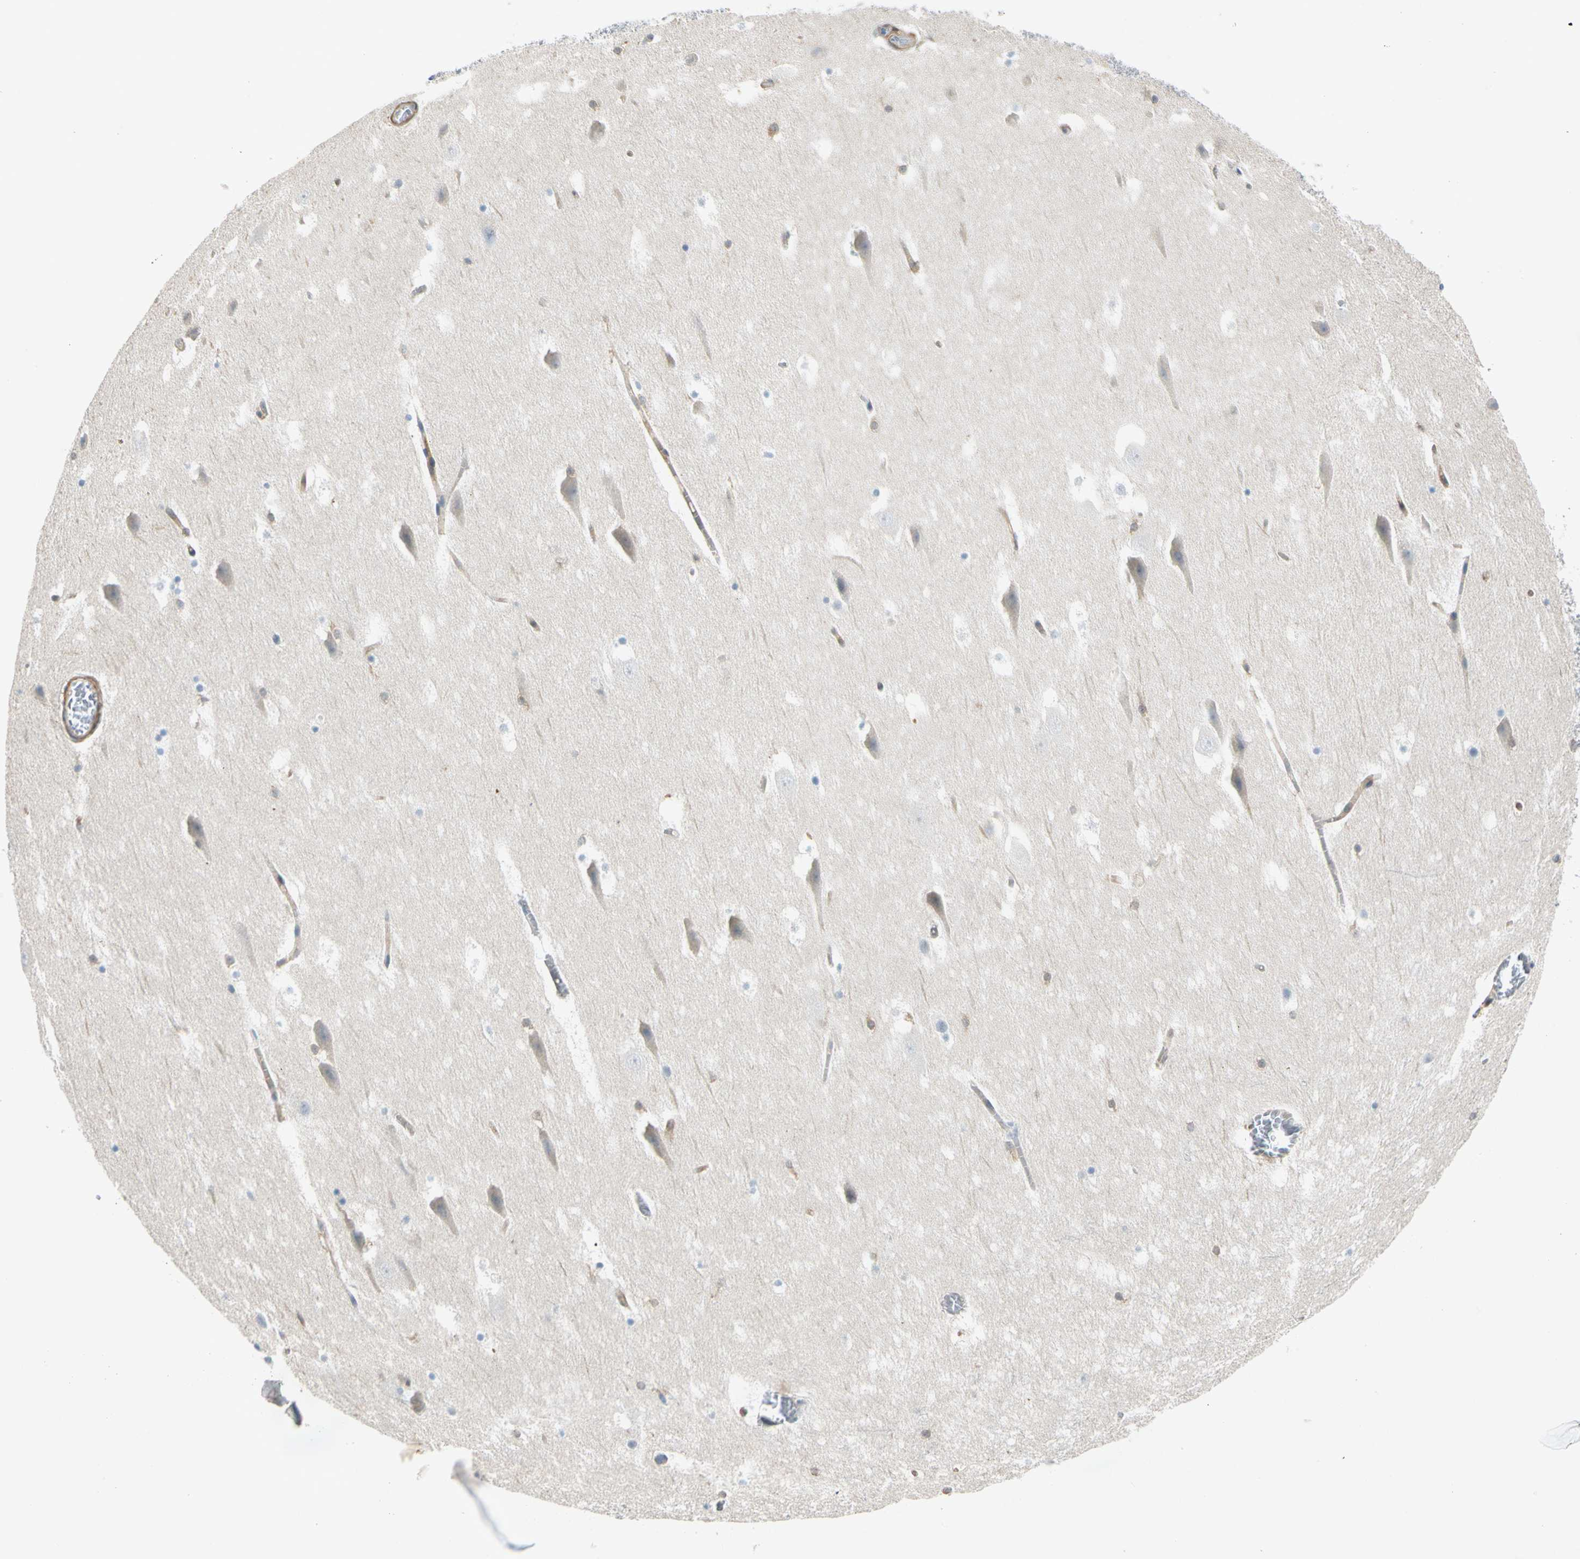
{"staining": {"intensity": "weak", "quantity": "25%-75%", "location": "cytoplasmic/membranous"}, "tissue": "hippocampus", "cell_type": "Glial cells", "image_type": "normal", "snomed": [{"axis": "morphology", "description": "Normal tissue, NOS"}, {"axis": "topography", "description": "Hippocampus"}], "caption": "Unremarkable hippocampus shows weak cytoplasmic/membranous staining in approximately 25%-75% of glial cells.", "gene": "WIPI1", "patient": {"sex": "male", "age": 45}}